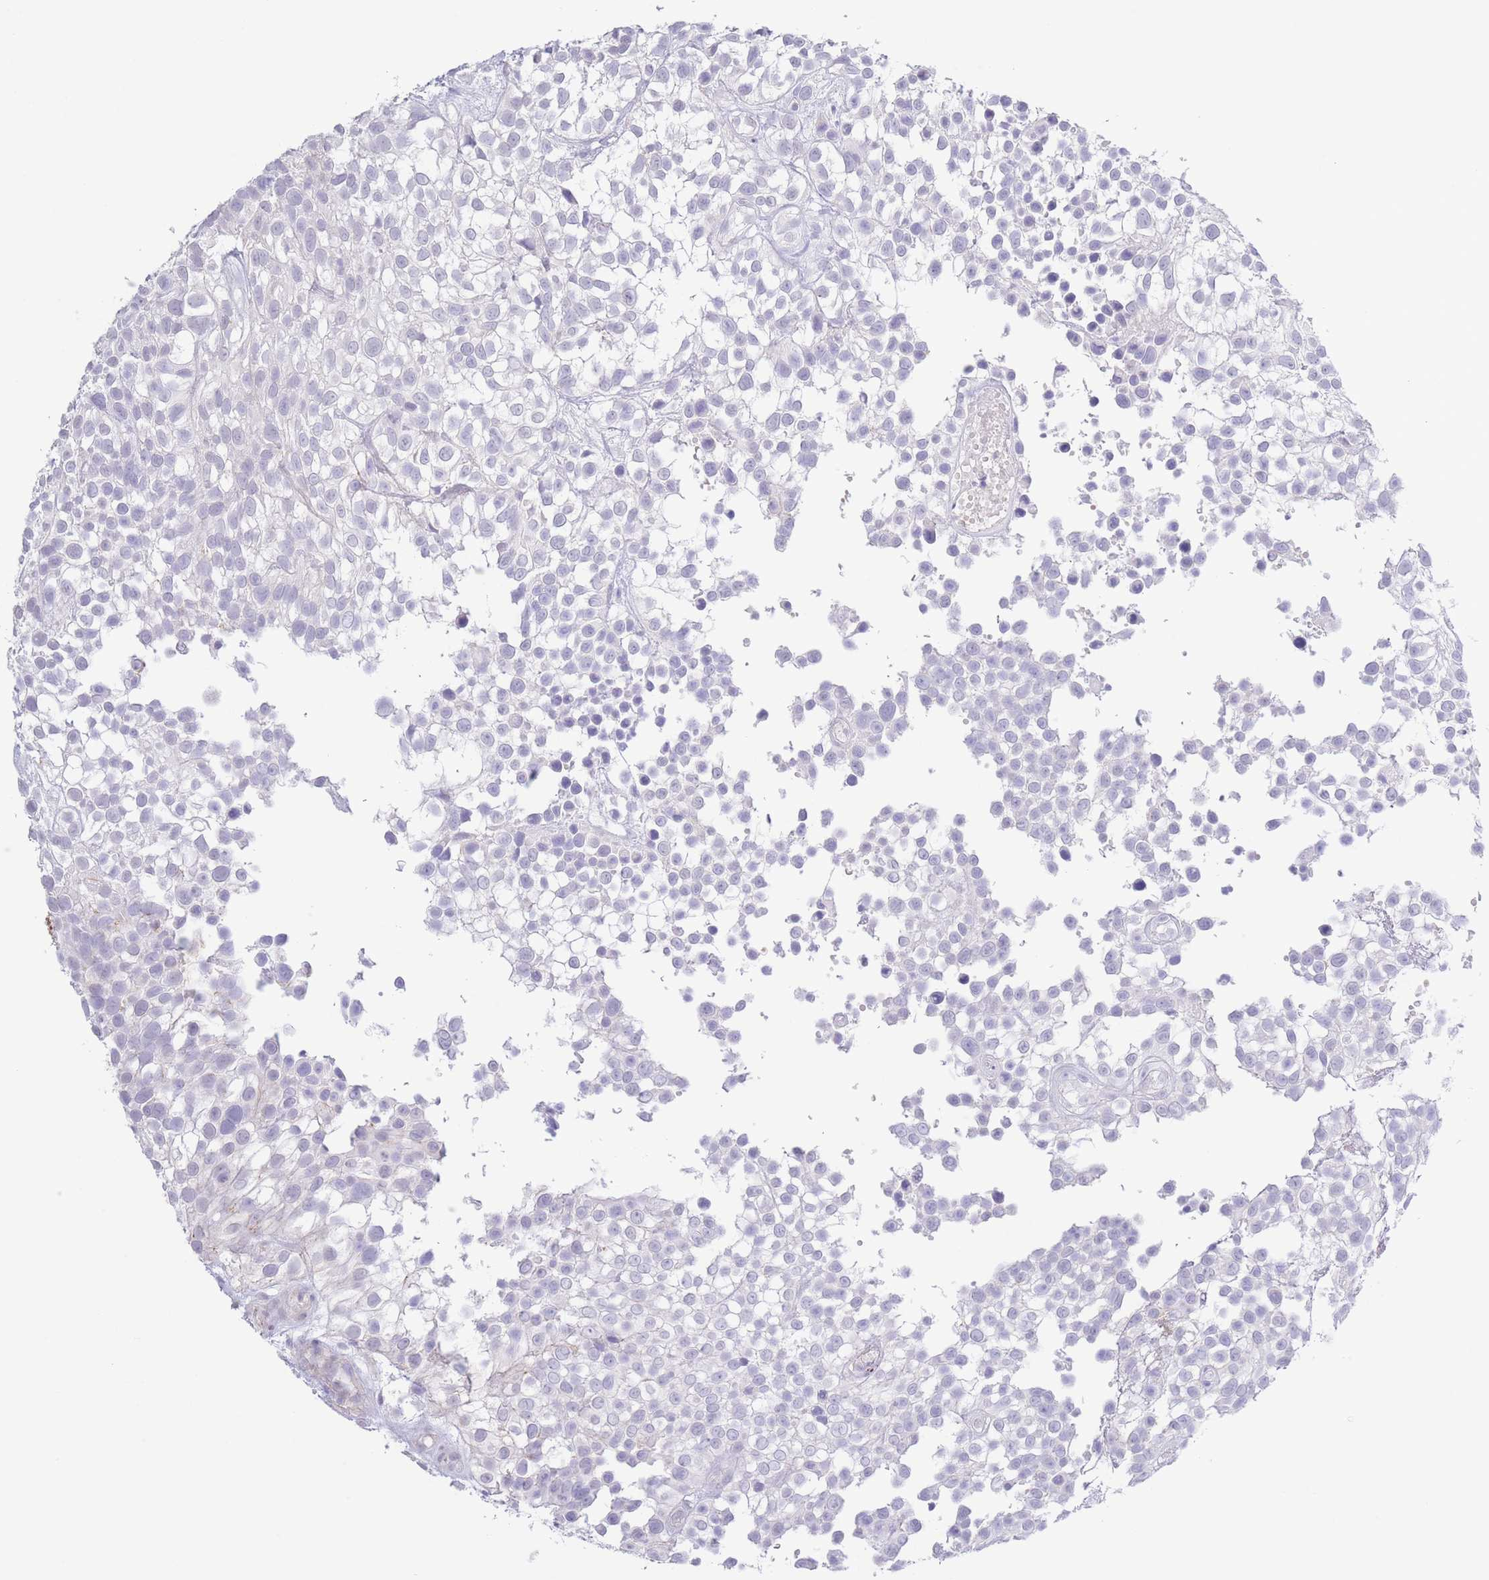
{"staining": {"intensity": "negative", "quantity": "none", "location": "none"}, "tissue": "urothelial cancer", "cell_type": "Tumor cells", "image_type": "cancer", "snomed": [{"axis": "morphology", "description": "Urothelial carcinoma, High grade"}, {"axis": "topography", "description": "Urinary bladder"}], "caption": "A micrograph of high-grade urothelial carcinoma stained for a protein exhibits no brown staining in tumor cells.", "gene": "PKLR", "patient": {"sex": "male", "age": 56}}